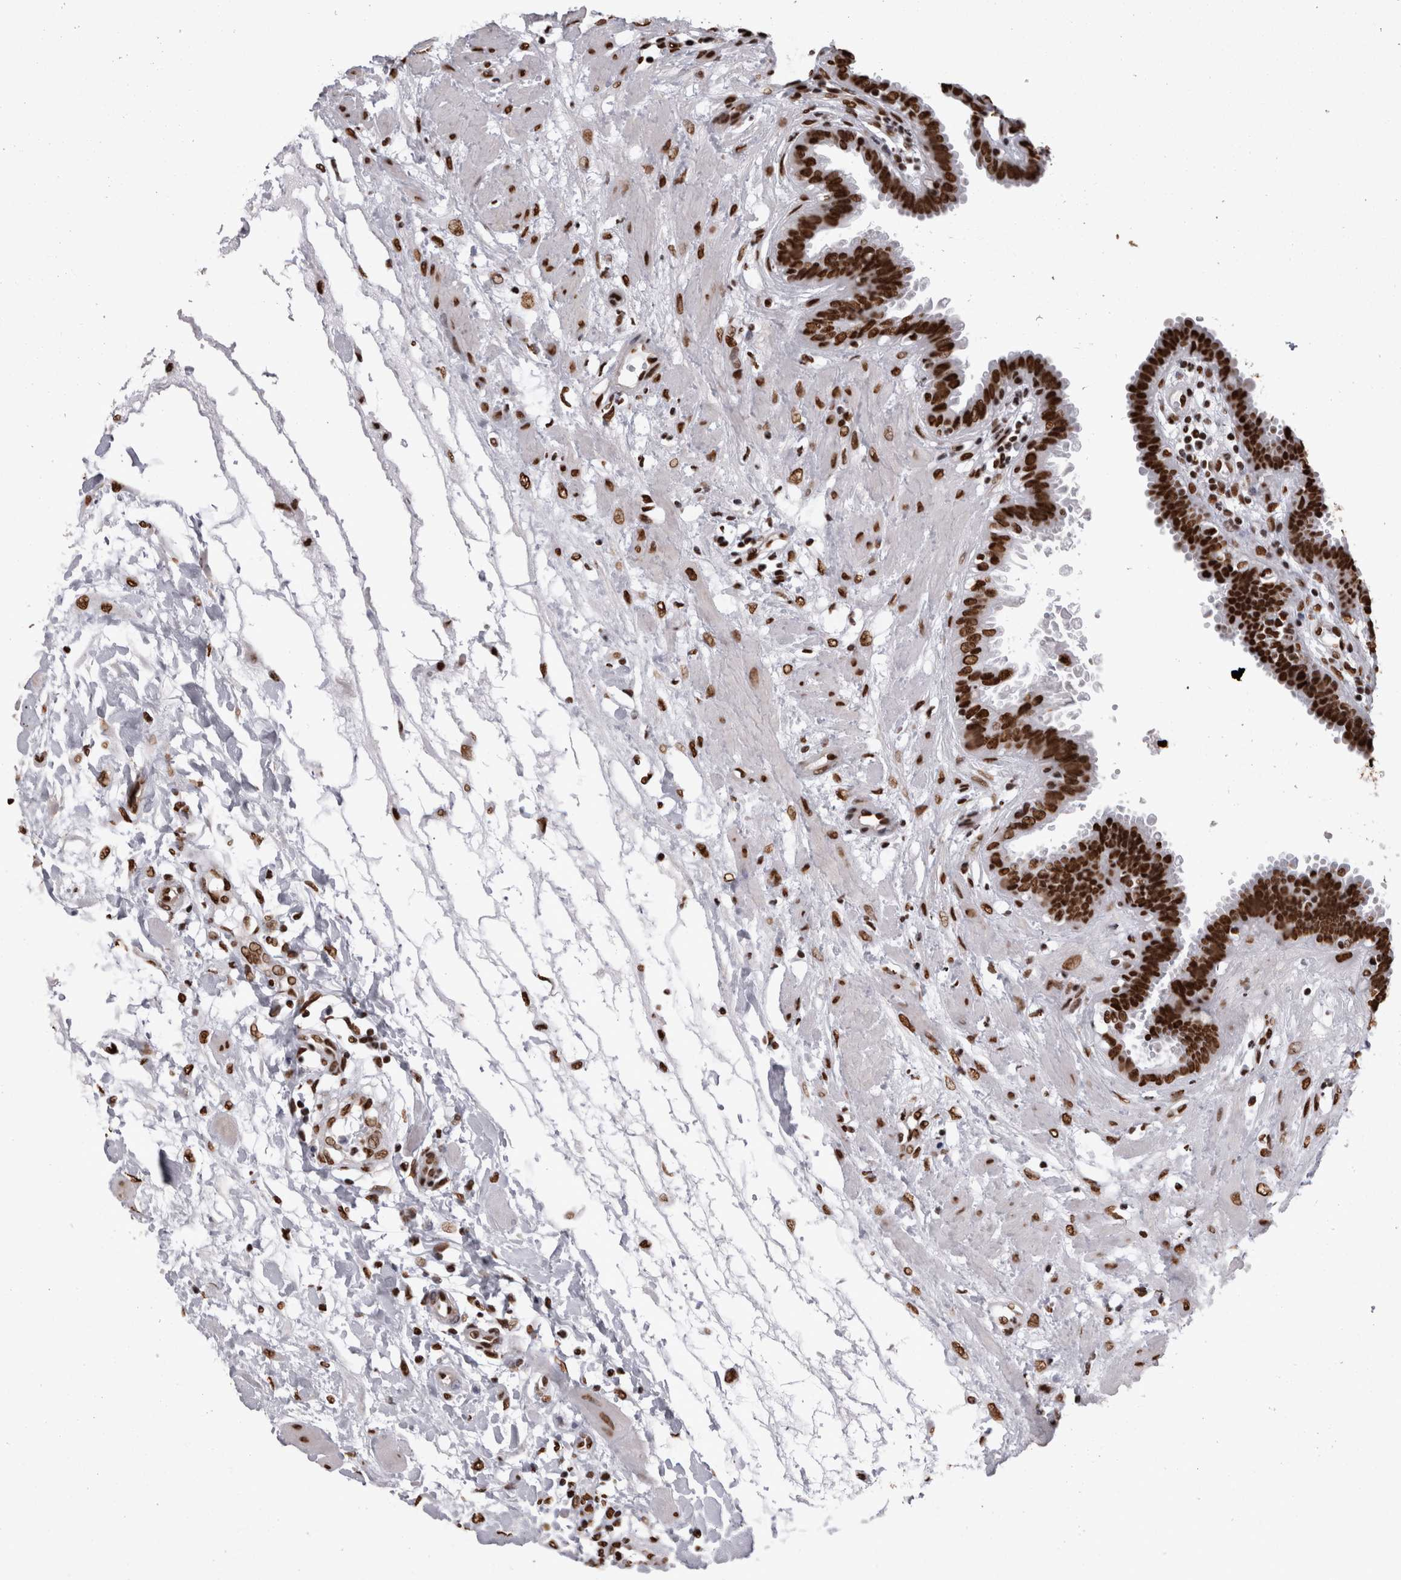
{"staining": {"intensity": "strong", "quantity": ">75%", "location": "nuclear"}, "tissue": "fallopian tube", "cell_type": "Glandular cells", "image_type": "normal", "snomed": [{"axis": "morphology", "description": "Normal tissue, NOS"}, {"axis": "topography", "description": "Fallopian tube"}, {"axis": "topography", "description": "Placenta"}], "caption": "Brown immunohistochemical staining in benign fallopian tube exhibits strong nuclear positivity in about >75% of glandular cells. (IHC, brightfield microscopy, high magnification).", "gene": "HNRNPM", "patient": {"sex": "female", "age": 32}}